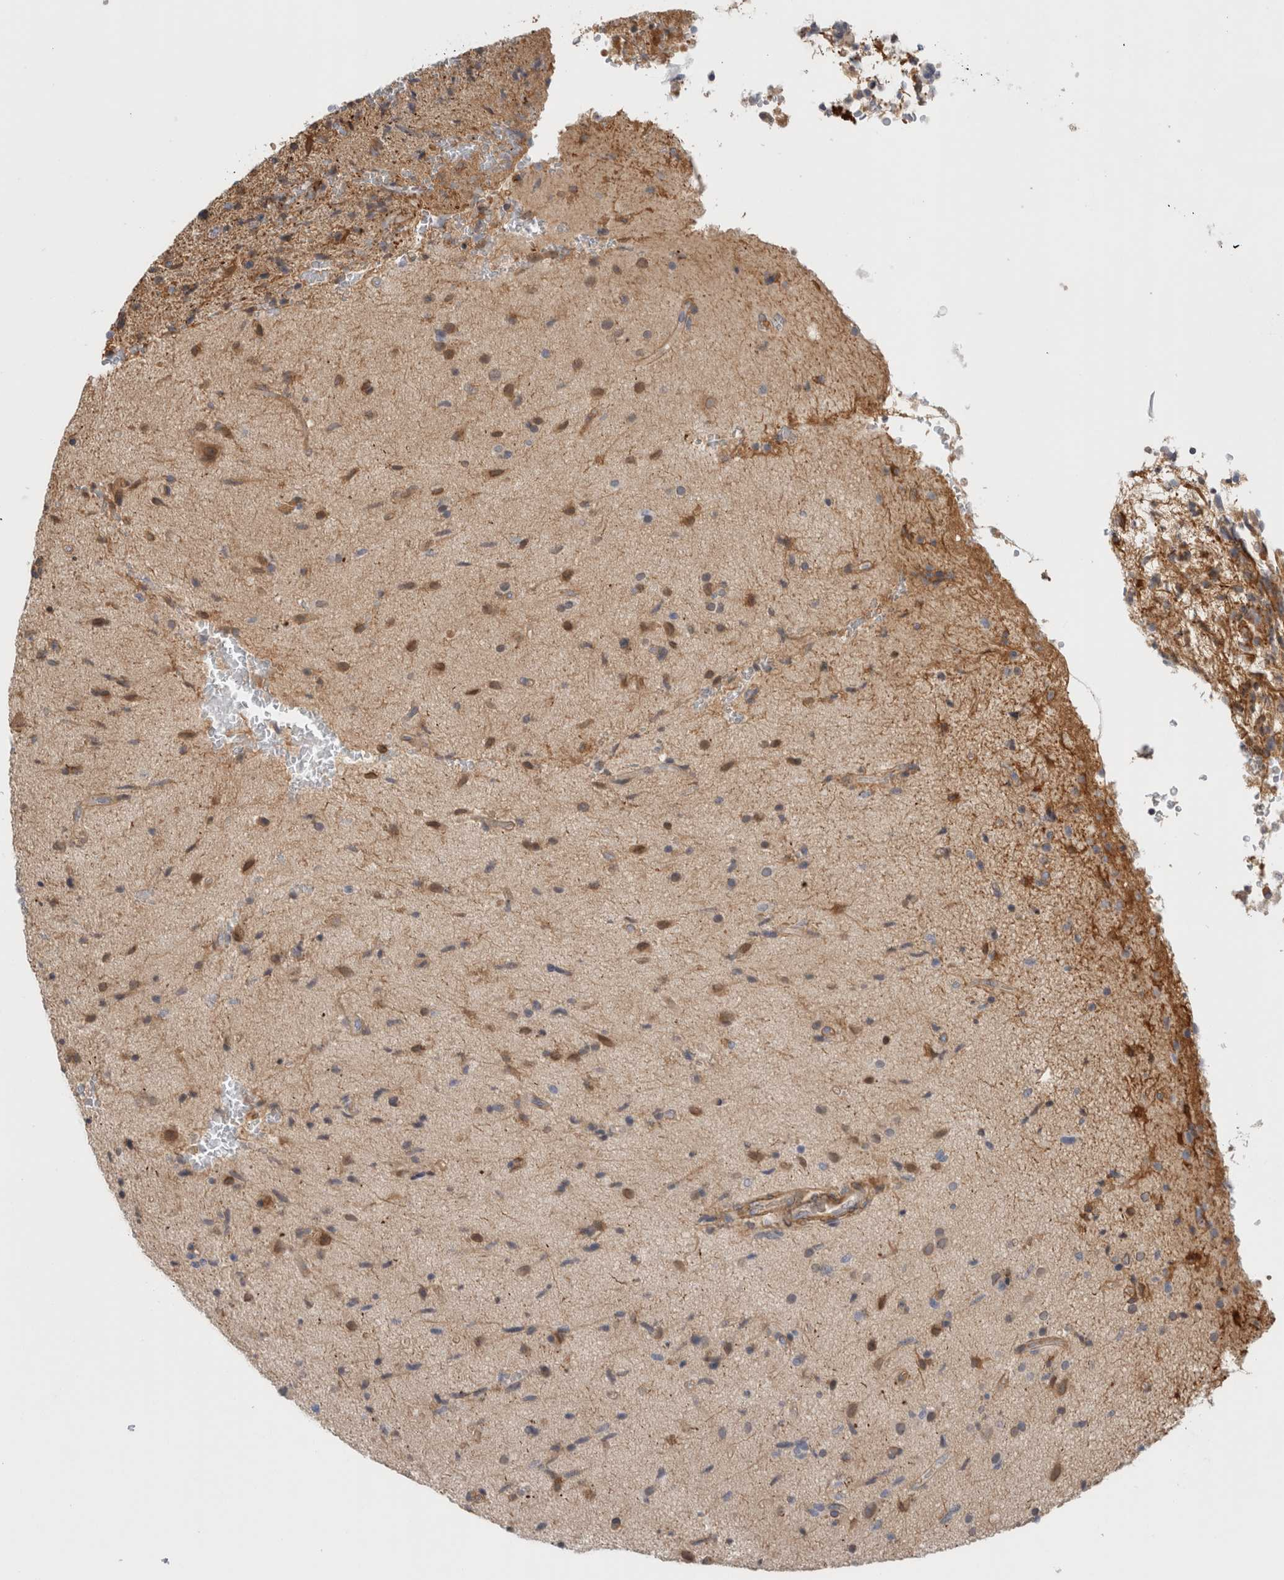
{"staining": {"intensity": "moderate", "quantity": "25%-75%", "location": "cytoplasmic/membranous,nuclear"}, "tissue": "glioma", "cell_type": "Tumor cells", "image_type": "cancer", "snomed": [{"axis": "morphology", "description": "Glioma, malignant, High grade"}, {"axis": "topography", "description": "Brain"}], "caption": "Glioma stained with DAB IHC reveals medium levels of moderate cytoplasmic/membranous and nuclear staining in approximately 25%-75% of tumor cells.", "gene": "CFI", "patient": {"sex": "male", "age": 72}}